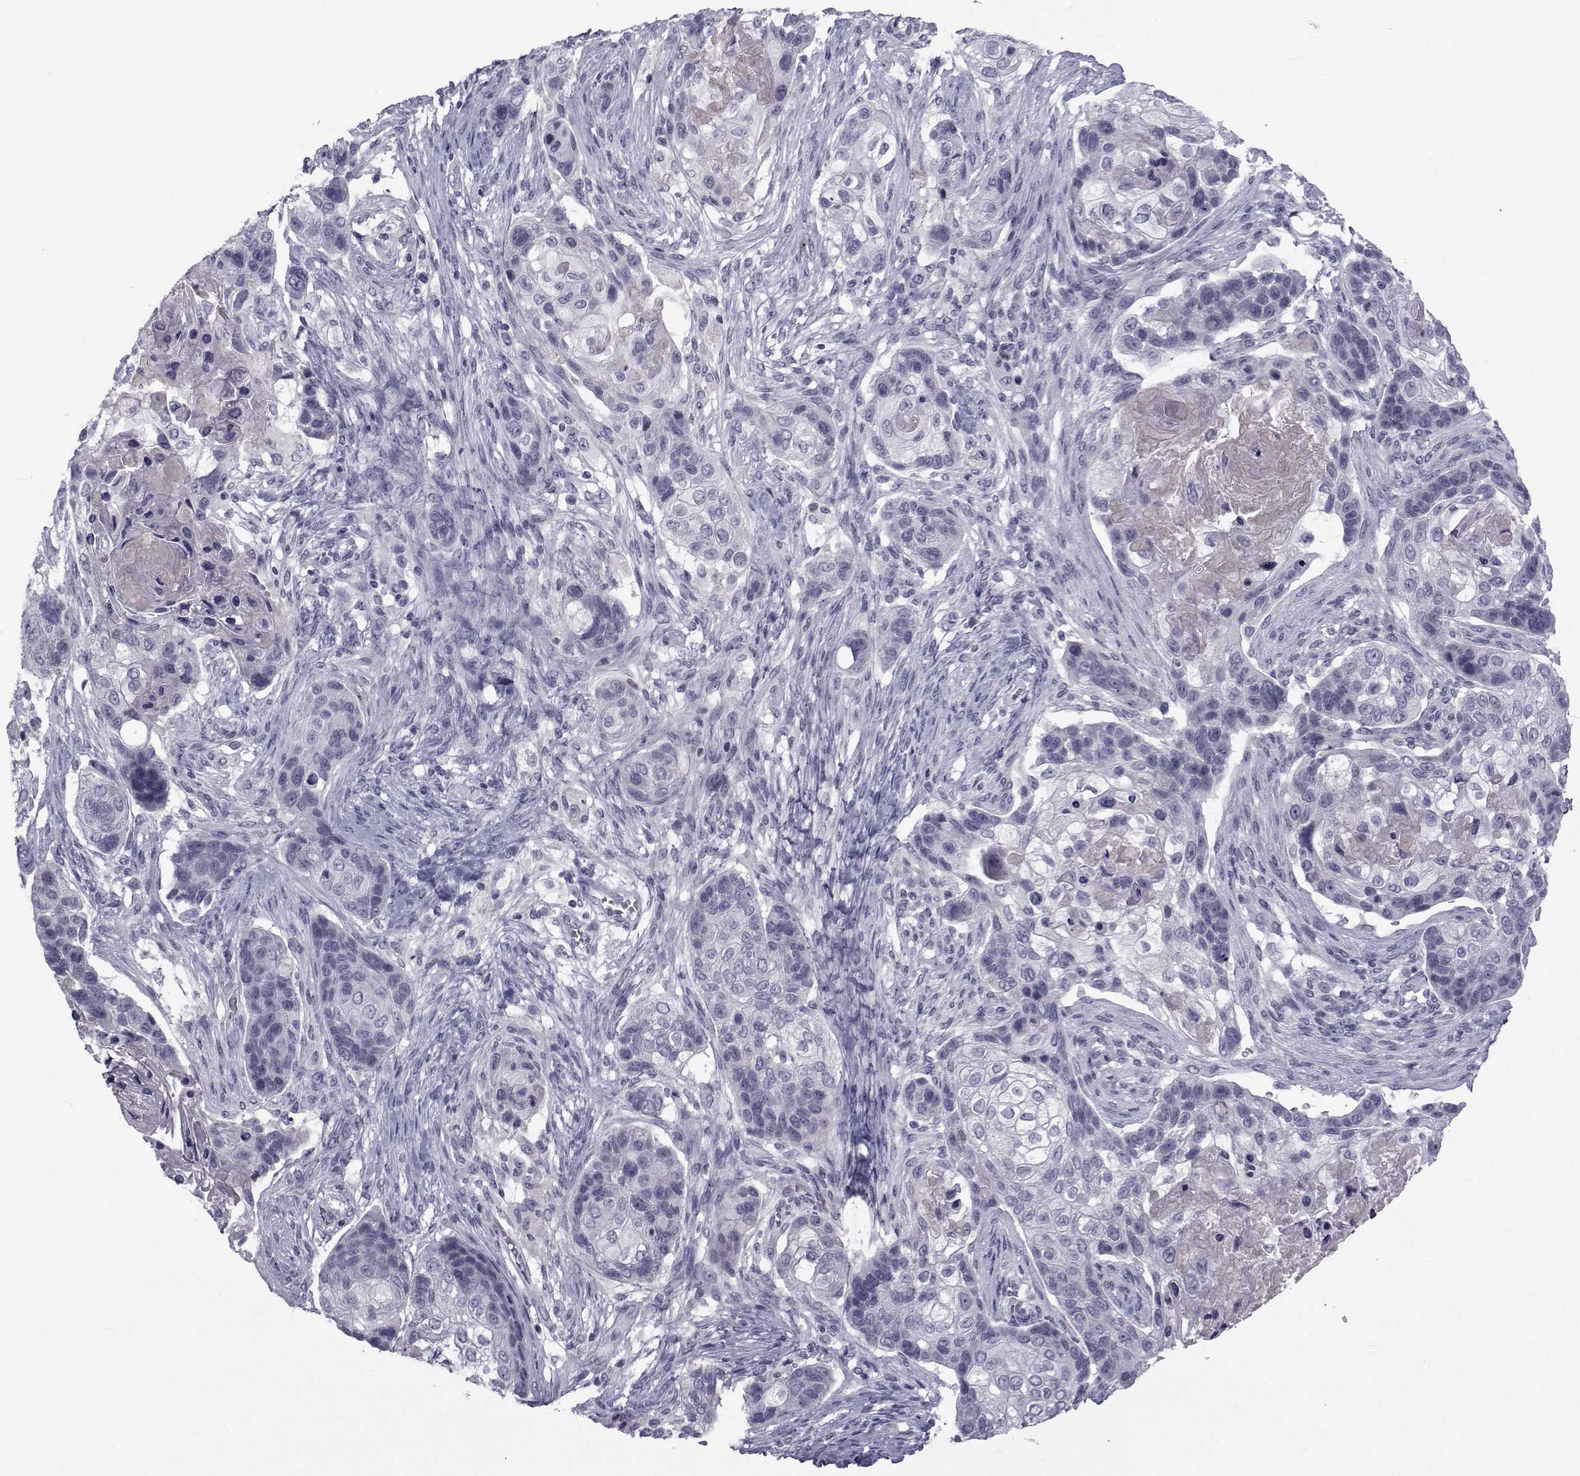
{"staining": {"intensity": "negative", "quantity": "none", "location": "none"}, "tissue": "lung cancer", "cell_type": "Tumor cells", "image_type": "cancer", "snomed": [{"axis": "morphology", "description": "Squamous cell carcinoma, NOS"}, {"axis": "topography", "description": "Lung"}], "caption": "Human squamous cell carcinoma (lung) stained for a protein using IHC shows no expression in tumor cells.", "gene": "PAX2", "patient": {"sex": "male", "age": 69}}